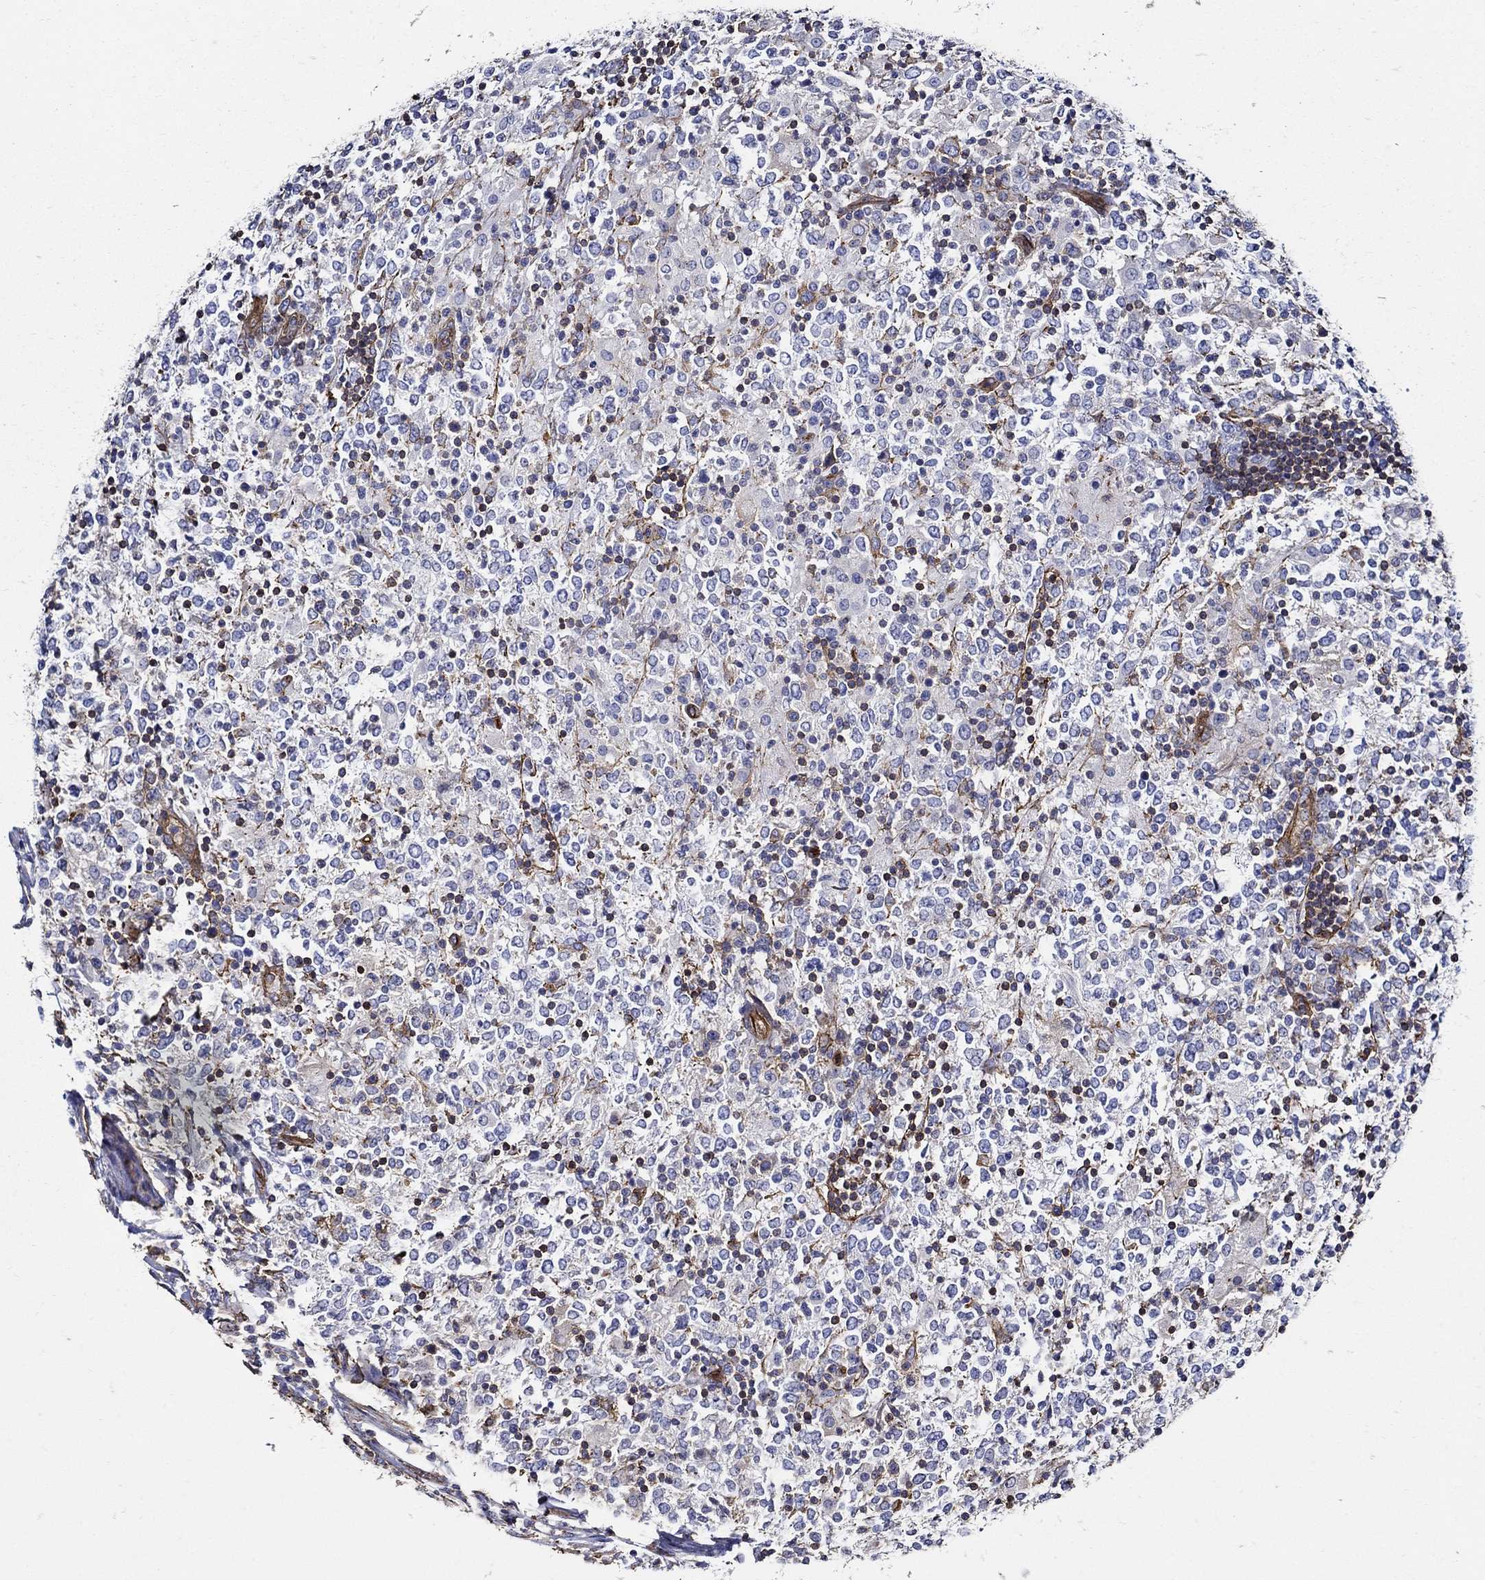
{"staining": {"intensity": "negative", "quantity": "none", "location": "none"}, "tissue": "lymphoma", "cell_type": "Tumor cells", "image_type": "cancer", "snomed": [{"axis": "morphology", "description": "Malignant lymphoma, non-Hodgkin's type, High grade"}, {"axis": "topography", "description": "Lymph node"}], "caption": "High-grade malignant lymphoma, non-Hodgkin's type was stained to show a protein in brown. There is no significant positivity in tumor cells.", "gene": "APBB3", "patient": {"sex": "female", "age": 84}}